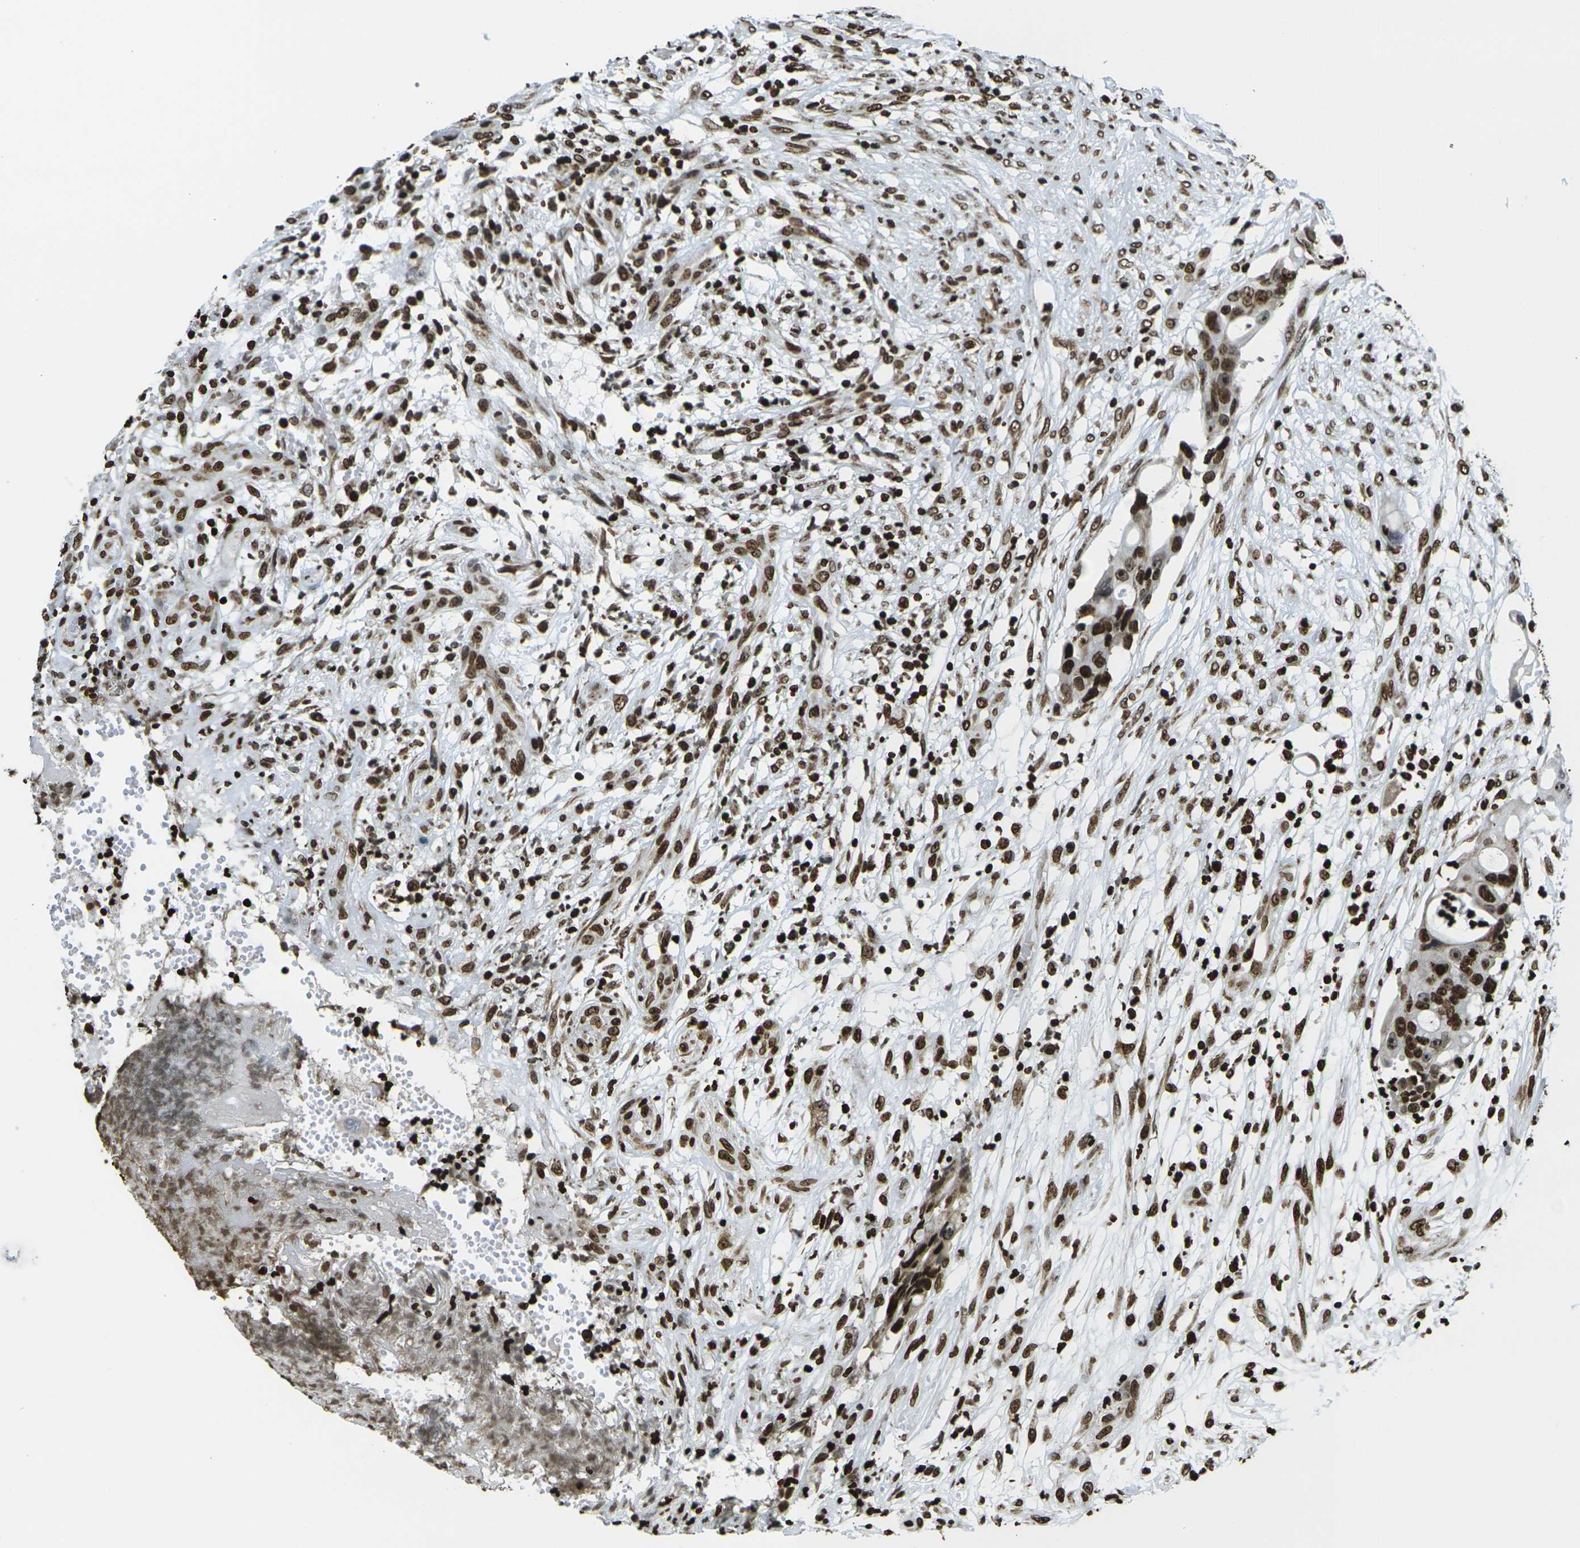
{"staining": {"intensity": "strong", "quantity": ">75%", "location": "nuclear"}, "tissue": "colorectal cancer", "cell_type": "Tumor cells", "image_type": "cancer", "snomed": [{"axis": "morphology", "description": "Adenocarcinoma, NOS"}, {"axis": "topography", "description": "Colon"}], "caption": "Human colorectal adenocarcinoma stained with a brown dye reveals strong nuclear positive positivity in about >75% of tumor cells.", "gene": "H1-2", "patient": {"sex": "female", "age": 57}}